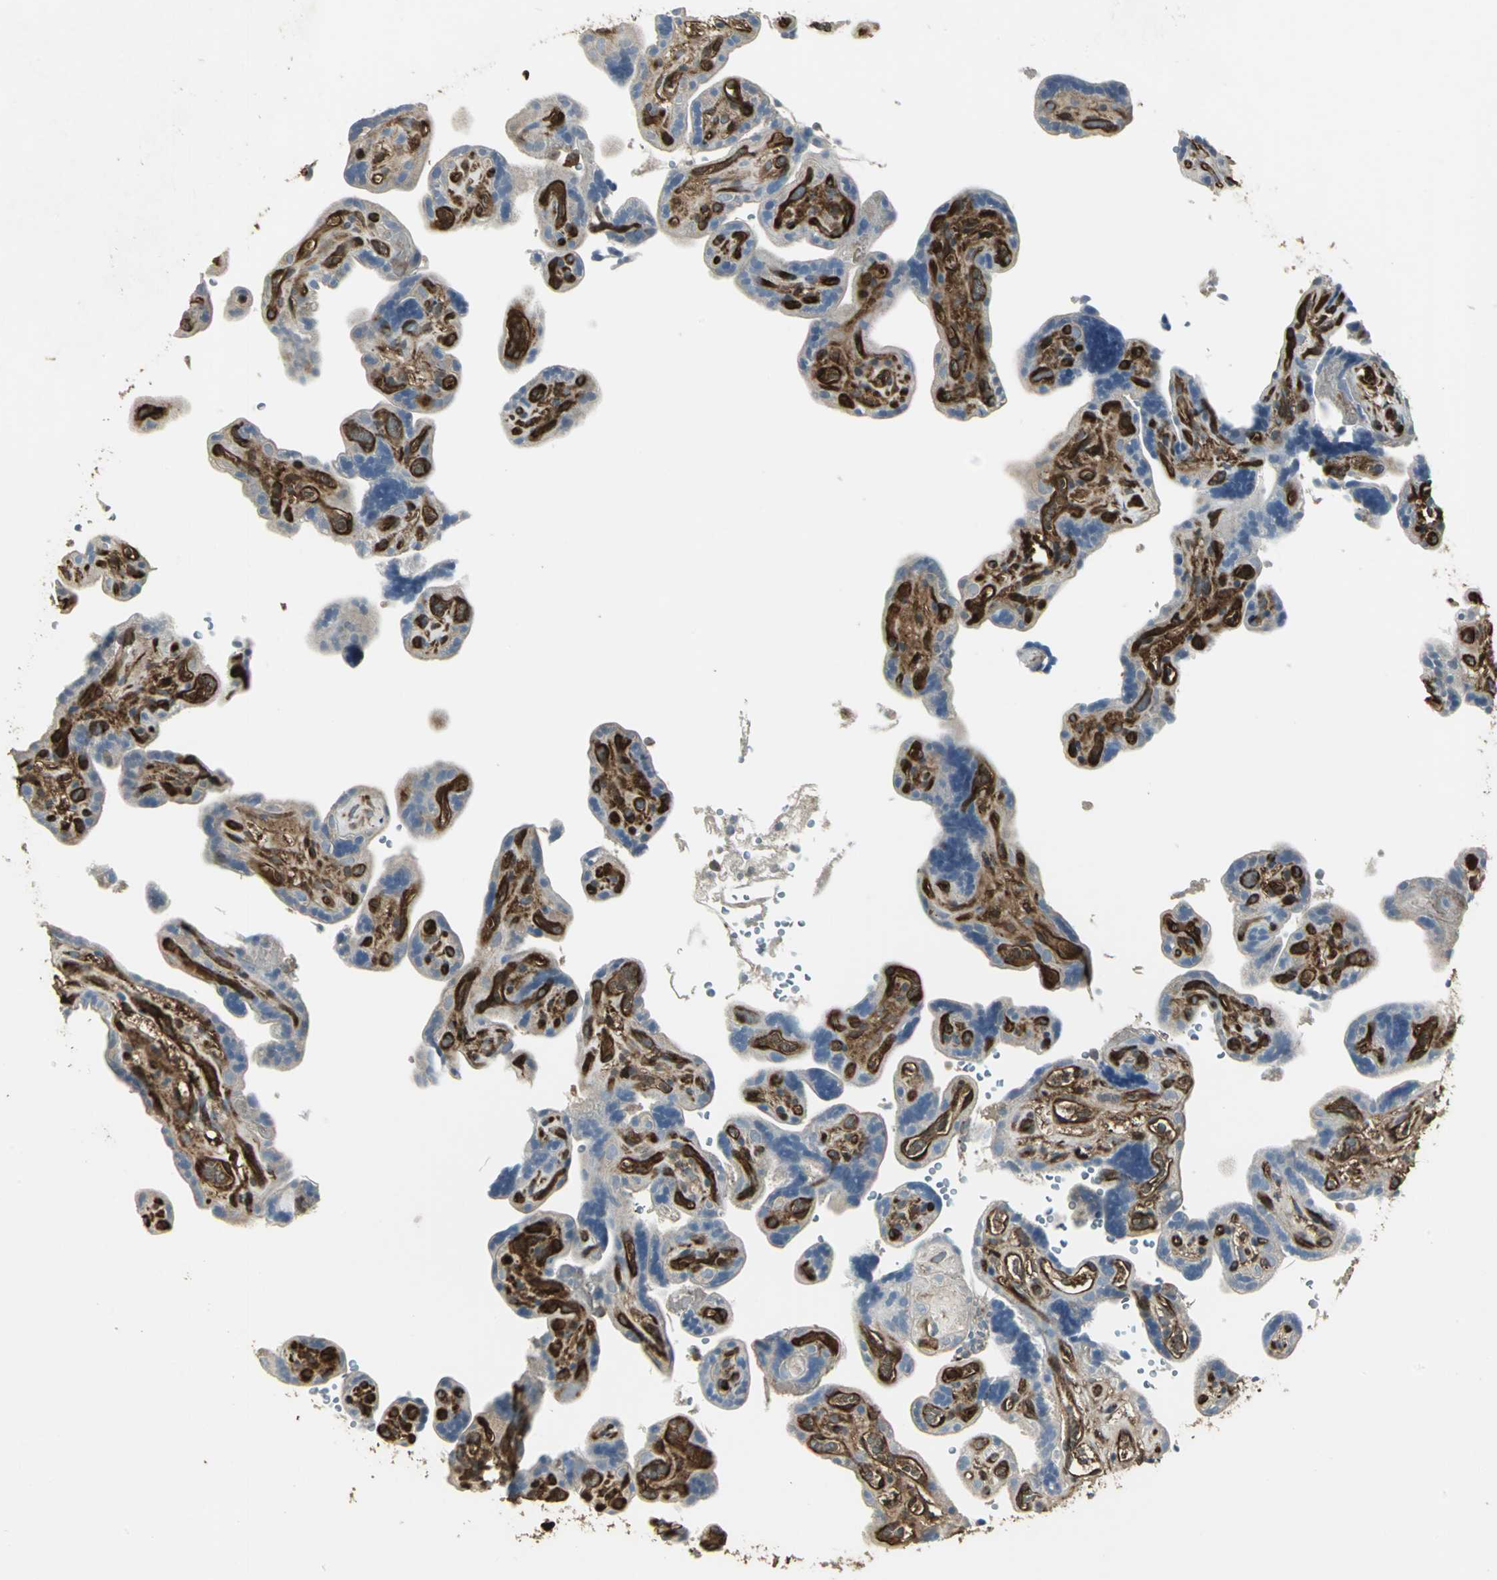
{"staining": {"intensity": "moderate", "quantity": ">75%", "location": "cytoplasmic/membranous"}, "tissue": "placenta", "cell_type": "Decidual cells", "image_type": "normal", "snomed": [{"axis": "morphology", "description": "Normal tissue, NOS"}, {"axis": "topography", "description": "Placenta"}], "caption": "Brown immunohistochemical staining in benign placenta demonstrates moderate cytoplasmic/membranous expression in about >75% of decidual cells.", "gene": "PRXL2B", "patient": {"sex": "female", "age": 30}}